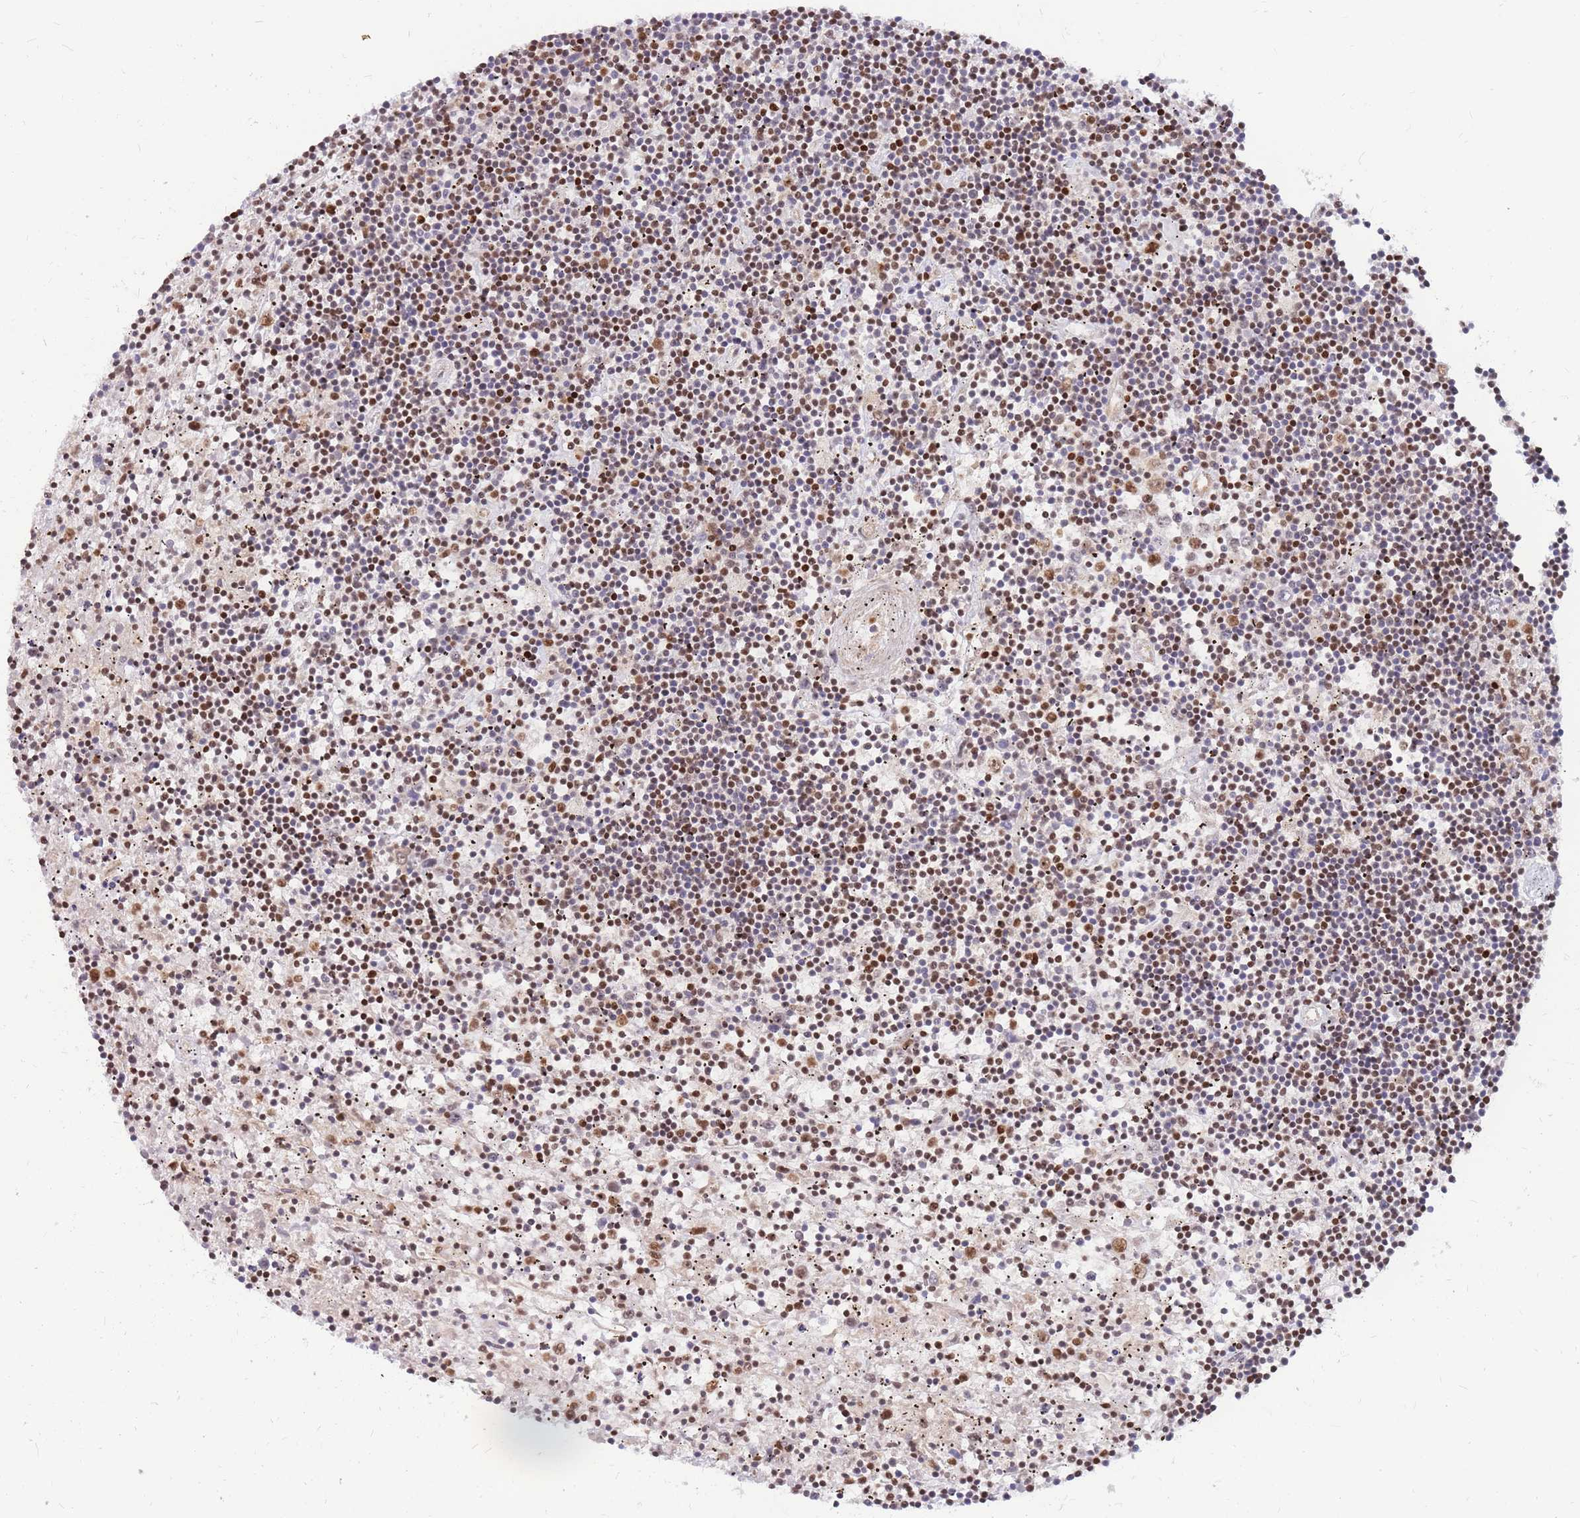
{"staining": {"intensity": "moderate", "quantity": "25%-75%", "location": "nuclear"}, "tissue": "lymphoma", "cell_type": "Tumor cells", "image_type": "cancer", "snomed": [{"axis": "morphology", "description": "Malignant lymphoma, non-Hodgkin's type, Low grade"}, {"axis": "topography", "description": "Spleen"}], "caption": "Immunohistochemistry (IHC) of malignant lymphoma, non-Hodgkin's type (low-grade) displays medium levels of moderate nuclear positivity in approximately 25%-75% of tumor cells. (IHC, brightfield microscopy, high magnification).", "gene": "ERICH6B", "patient": {"sex": "male", "age": 76}}